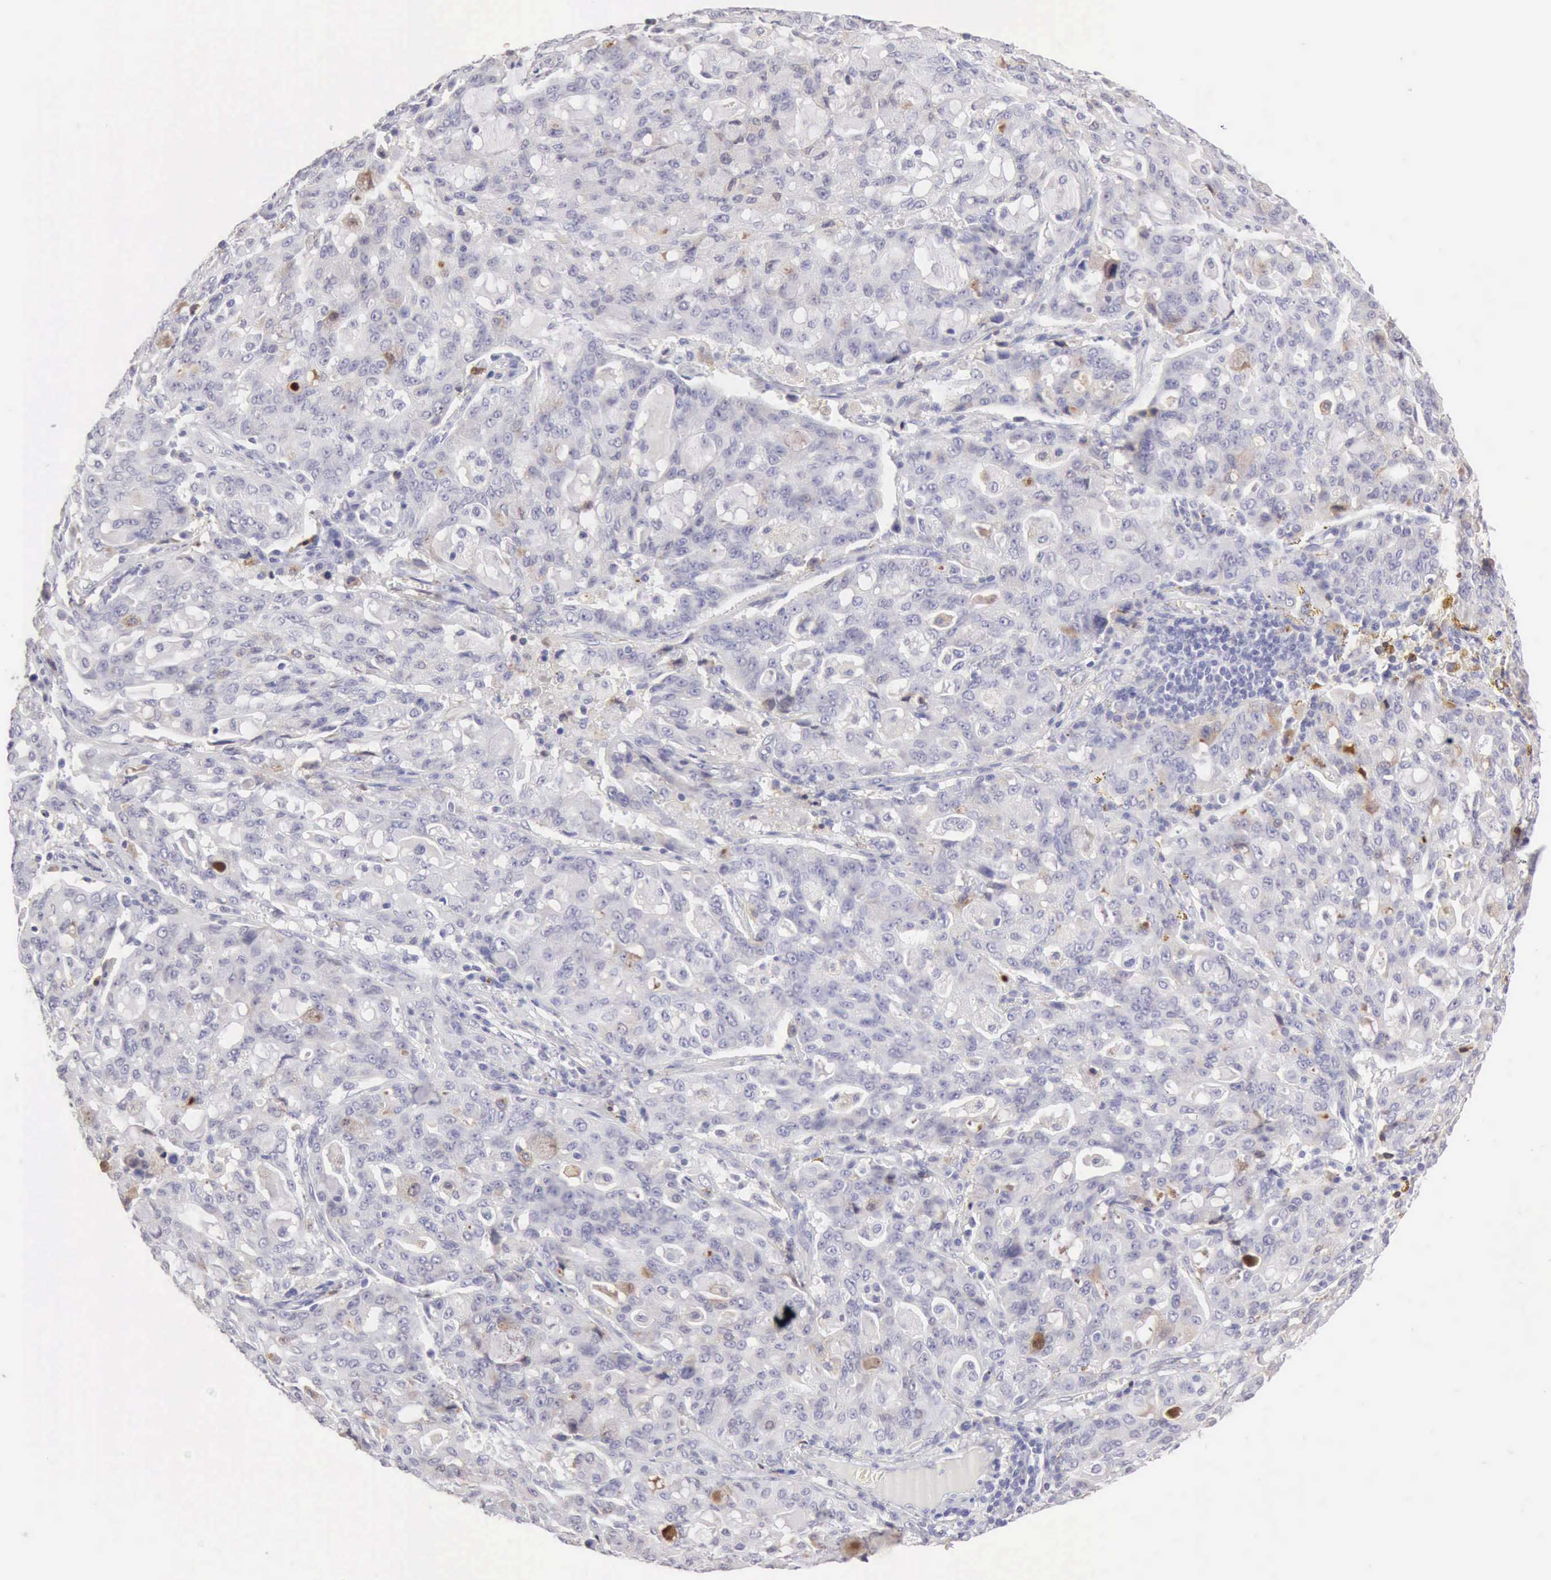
{"staining": {"intensity": "negative", "quantity": "none", "location": "none"}, "tissue": "lung cancer", "cell_type": "Tumor cells", "image_type": "cancer", "snomed": [{"axis": "morphology", "description": "Adenocarcinoma, NOS"}, {"axis": "topography", "description": "Lung"}], "caption": "Immunohistochemistry histopathology image of lung adenocarcinoma stained for a protein (brown), which demonstrates no expression in tumor cells.", "gene": "RNASE1", "patient": {"sex": "female", "age": 44}}